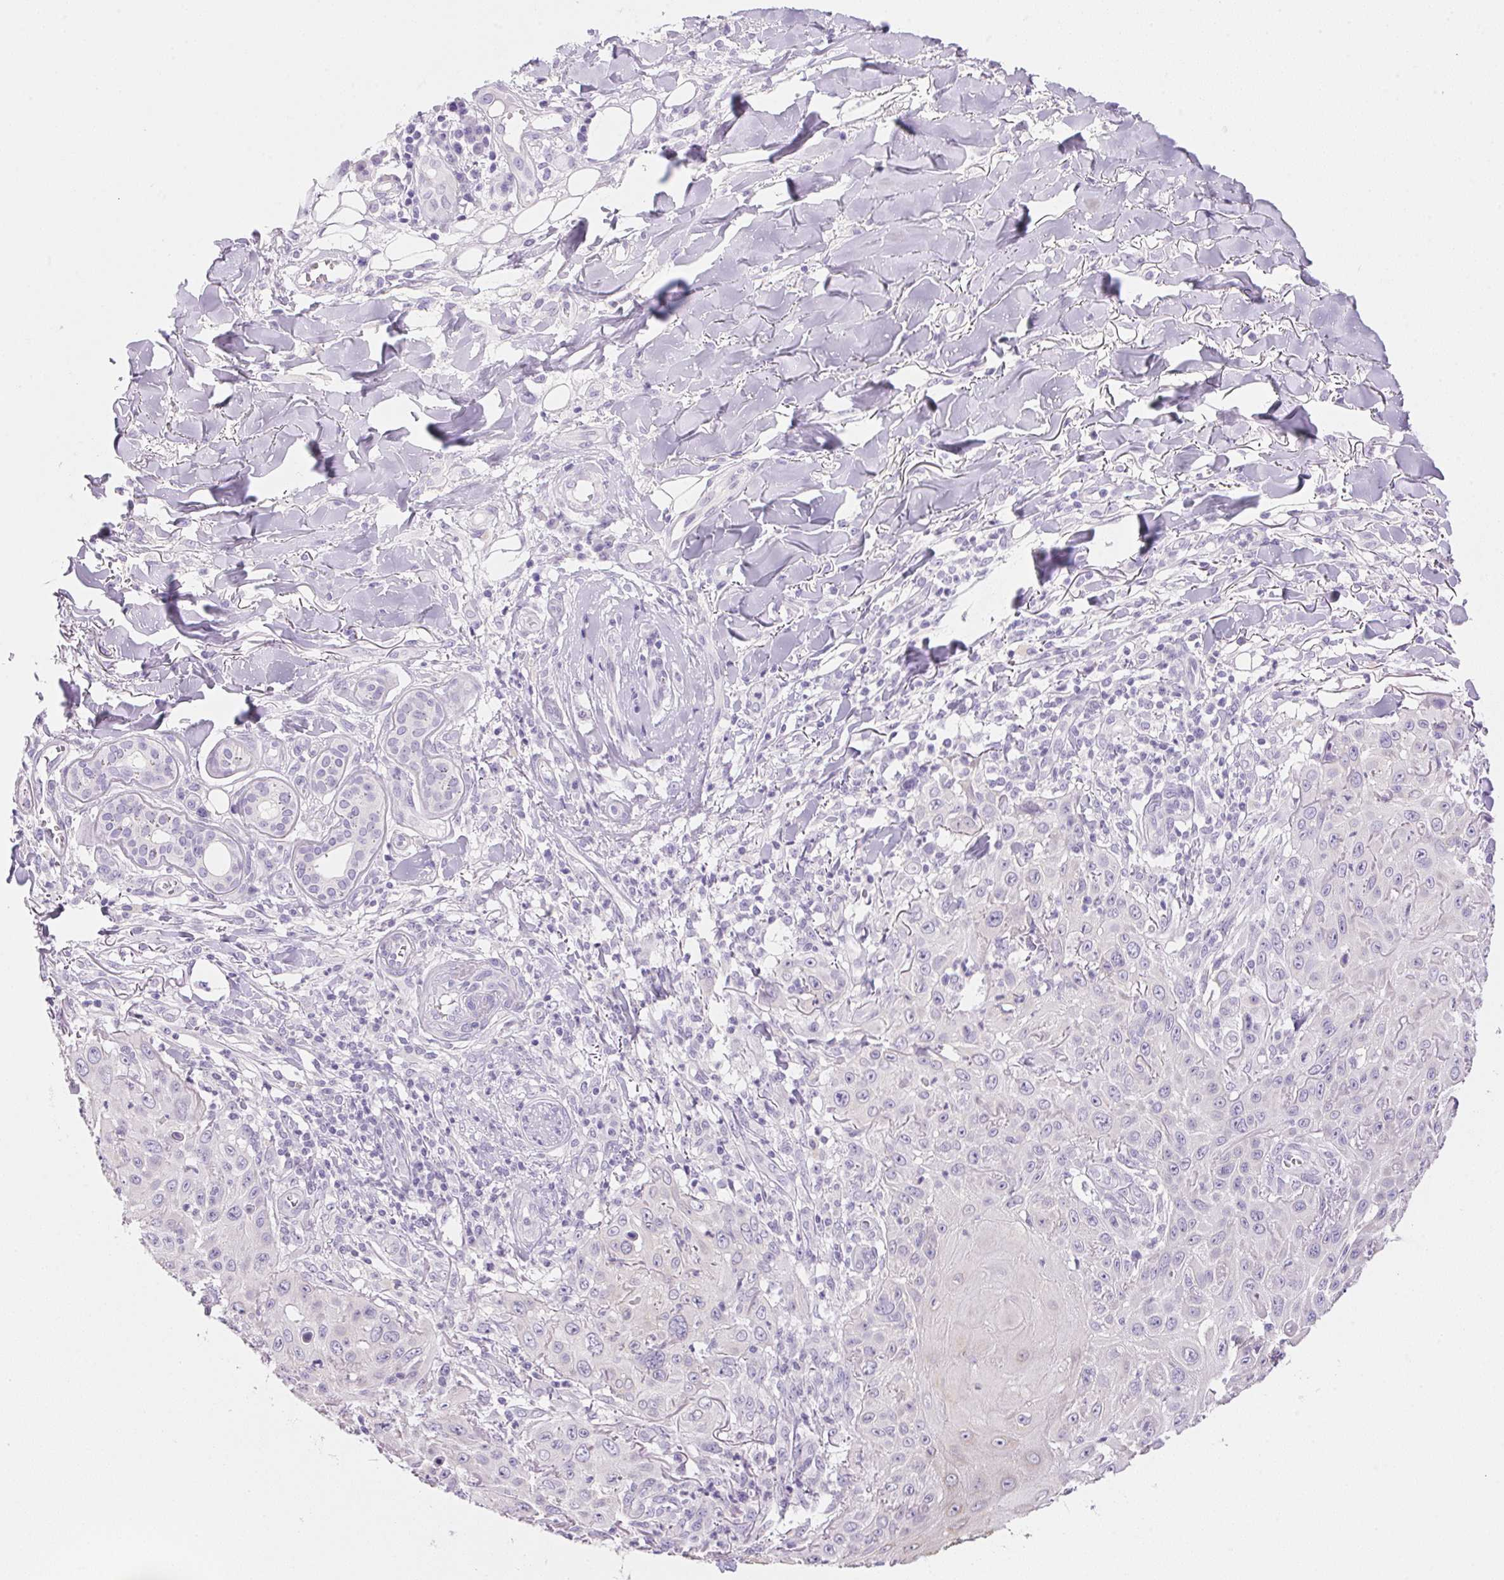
{"staining": {"intensity": "negative", "quantity": "none", "location": "none"}, "tissue": "skin cancer", "cell_type": "Tumor cells", "image_type": "cancer", "snomed": [{"axis": "morphology", "description": "Squamous cell carcinoma, NOS"}, {"axis": "topography", "description": "Skin"}], "caption": "A high-resolution histopathology image shows immunohistochemistry staining of skin squamous cell carcinoma, which reveals no significant staining in tumor cells. The staining is performed using DAB (3,3'-diaminobenzidine) brown chromogen with nuclei counter-stained in using hematoxylin.", "gene": "DHCR24", "patient": {"sex": "male", "age": 75}}